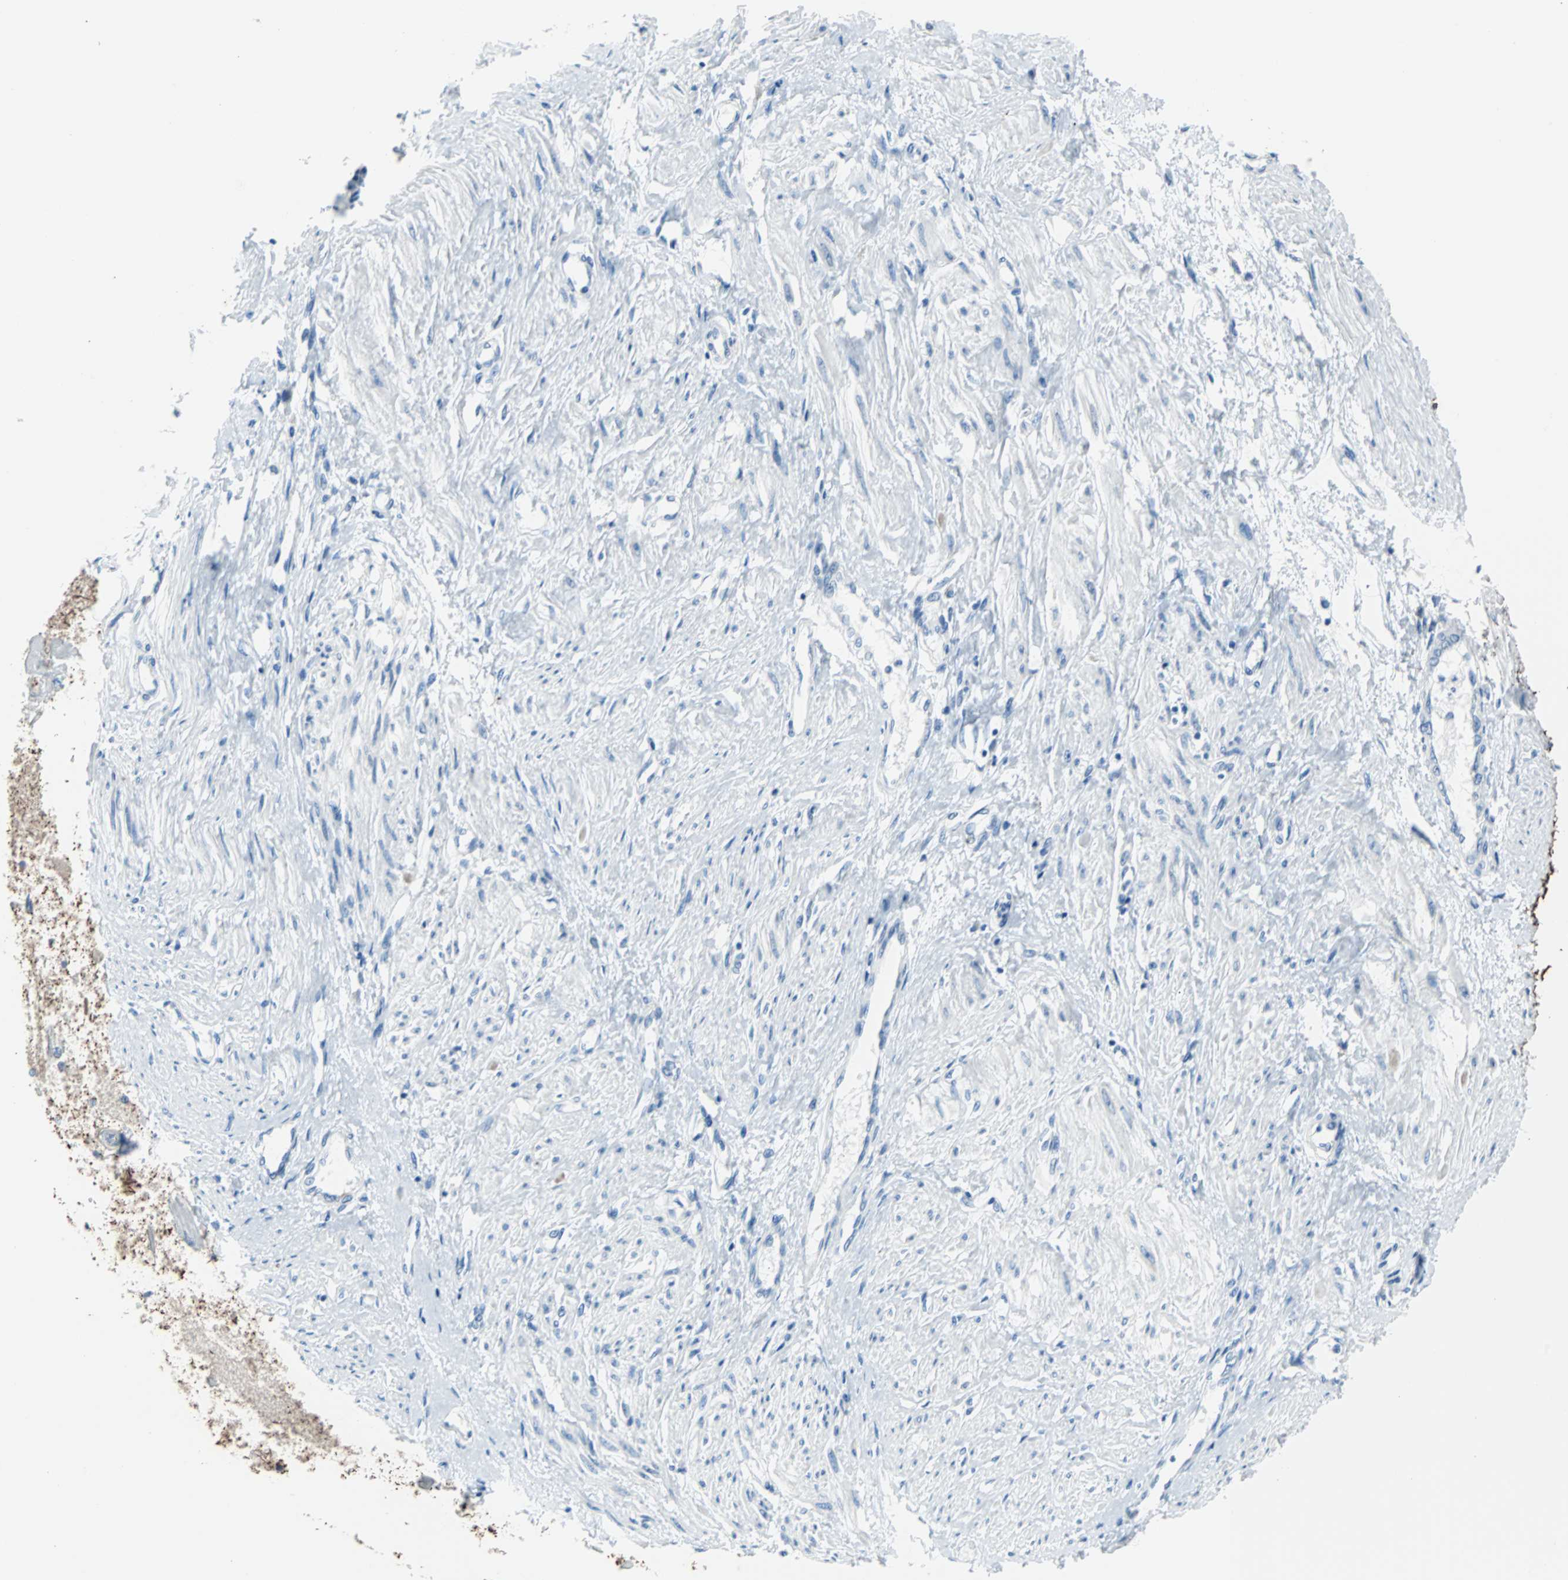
{"staining": {"intensity": "negative", "quantity": "none", "location": "none"}, "tissue": "smooth muscle", "cell_type": "Smooth muscle cells", "image_type": "normal", "snomed": [{"axis": "morphology", "description": "Normal tissue, NOS"}, {"axis": "topography", "description": "Smooth muscle"}, {"axis": "topography", "description": "Uterus"}], "caption": "Immunohistochemistry (IHC) of benign human smooth muscle displays no expression in smooth muscle cells.", "gene": "KRT7", "patient": {"sex": "female", "age": 39}}